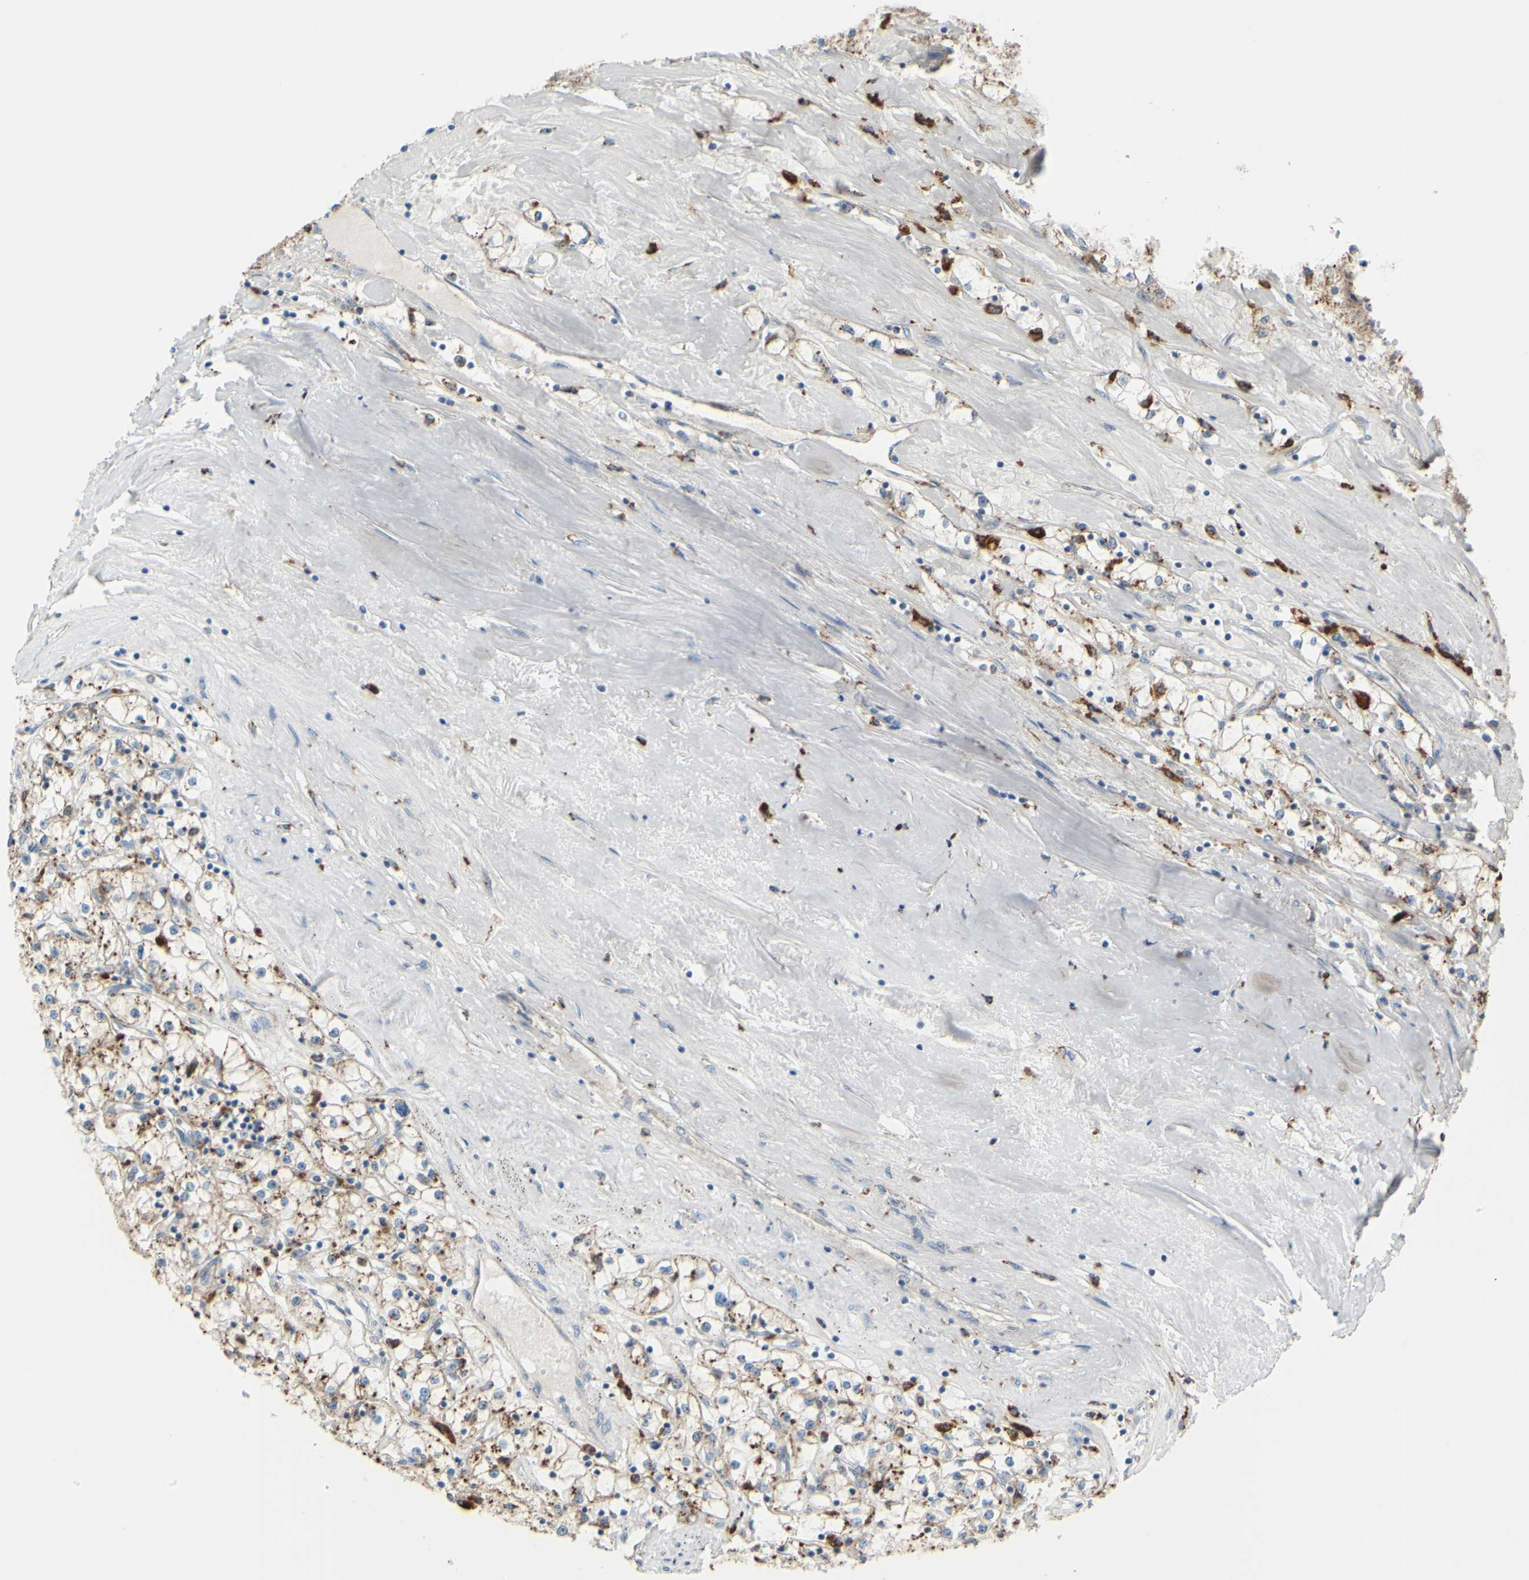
{"staining": {"intensity": "moderate", "quantity": "25%-75%", "location": "cytoplasmic/membranous"}, "tissue": "renal cancer", "cell_type": "Tumor cells", "image_type": "cancer", "snomed": [{"axis": "morphology", "description": "Adenocarcinoma, NOS"}, {"axis": "topography", "description": "Kidney"}], "caption": "Renal cancer (adenocarcinoma) was stained to show a protein in brown. There is medium levels of moderate cytoplasmic/membranous positivity in approximately 25%-75% of tumor cells.", "gene": "CTSD", "patient": {"sex": "male", "age": 56}}